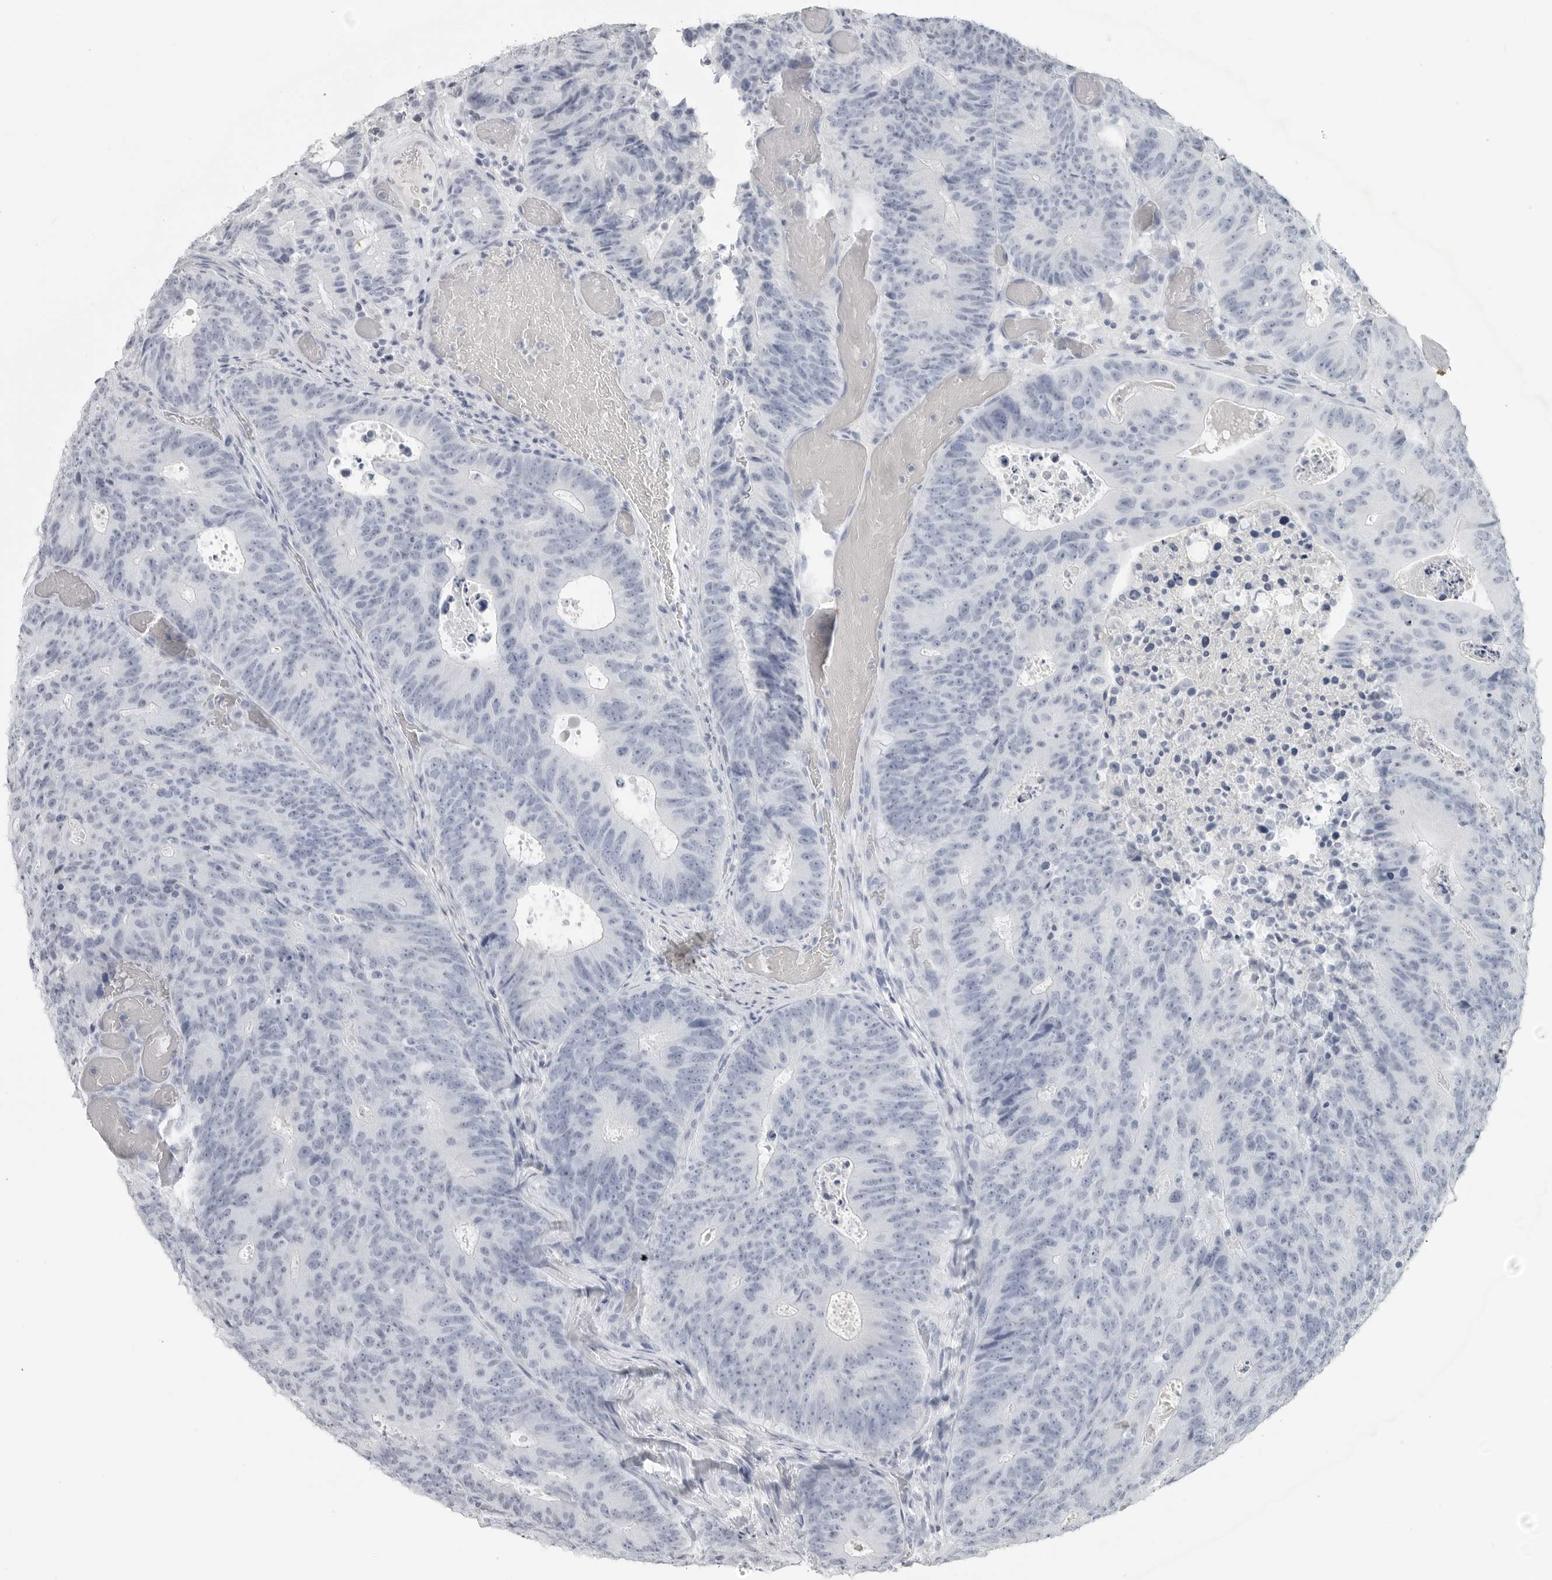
{"staining": {"intensity": "negative", "quantity": "none", "location": "none"}, "tissue": "colorectal cancer", "cell_type": "Tumor cells", "image_type": "cancer", "snomed": [{"axis": "morphology", "description": "Adenocarcinoma, NOS"}, {"axis": "topography", "description": "Colon"}], "caption": "Immunohistochemical staining of human adenocarcinoma (colorectal) demonstrates no significant staining in tumor cells. Nuclei are stained in blue.", "gene": "LY6D", "patient": {"sex": "male", "age": 87}}